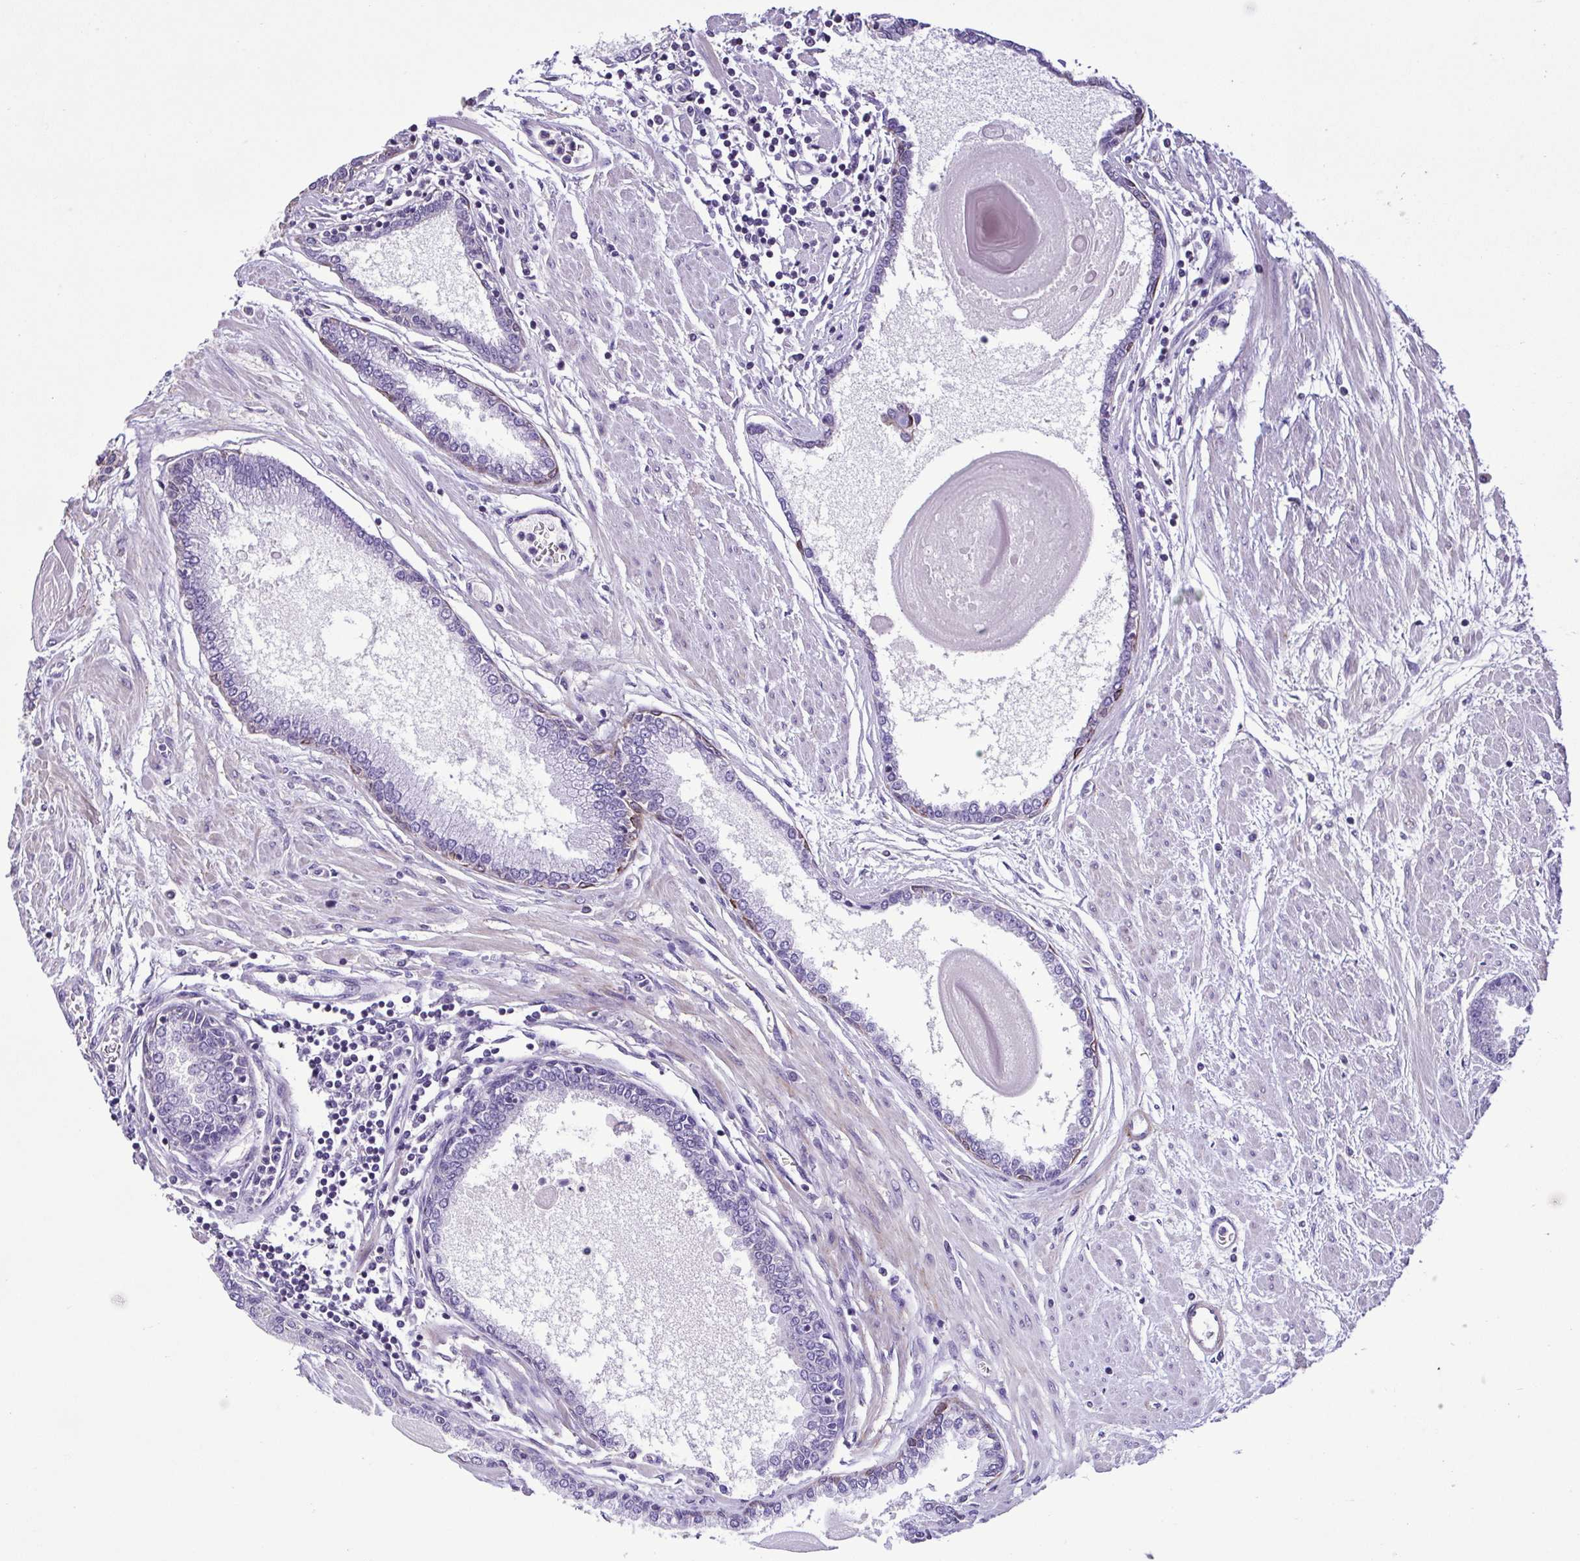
{"staining": {"intensity": "negative", "quantity": "none", "location": "none"}, "tissue": "prostate cancer", "cell_type": "Tumor cells", "image_type": "cancer", "snomed": [{"axis": "morphology", "description": "Adenocarcinoma, Low grade"}, {"axis": "topography", "description": "Prostate"}], "caption": "The micrograph reveals no staining of tumor cells in adenocarcinoma (low-grade) (prostate).", "gene": "PLA2G4E", "patient": {"sex": "male", "age": 67}}